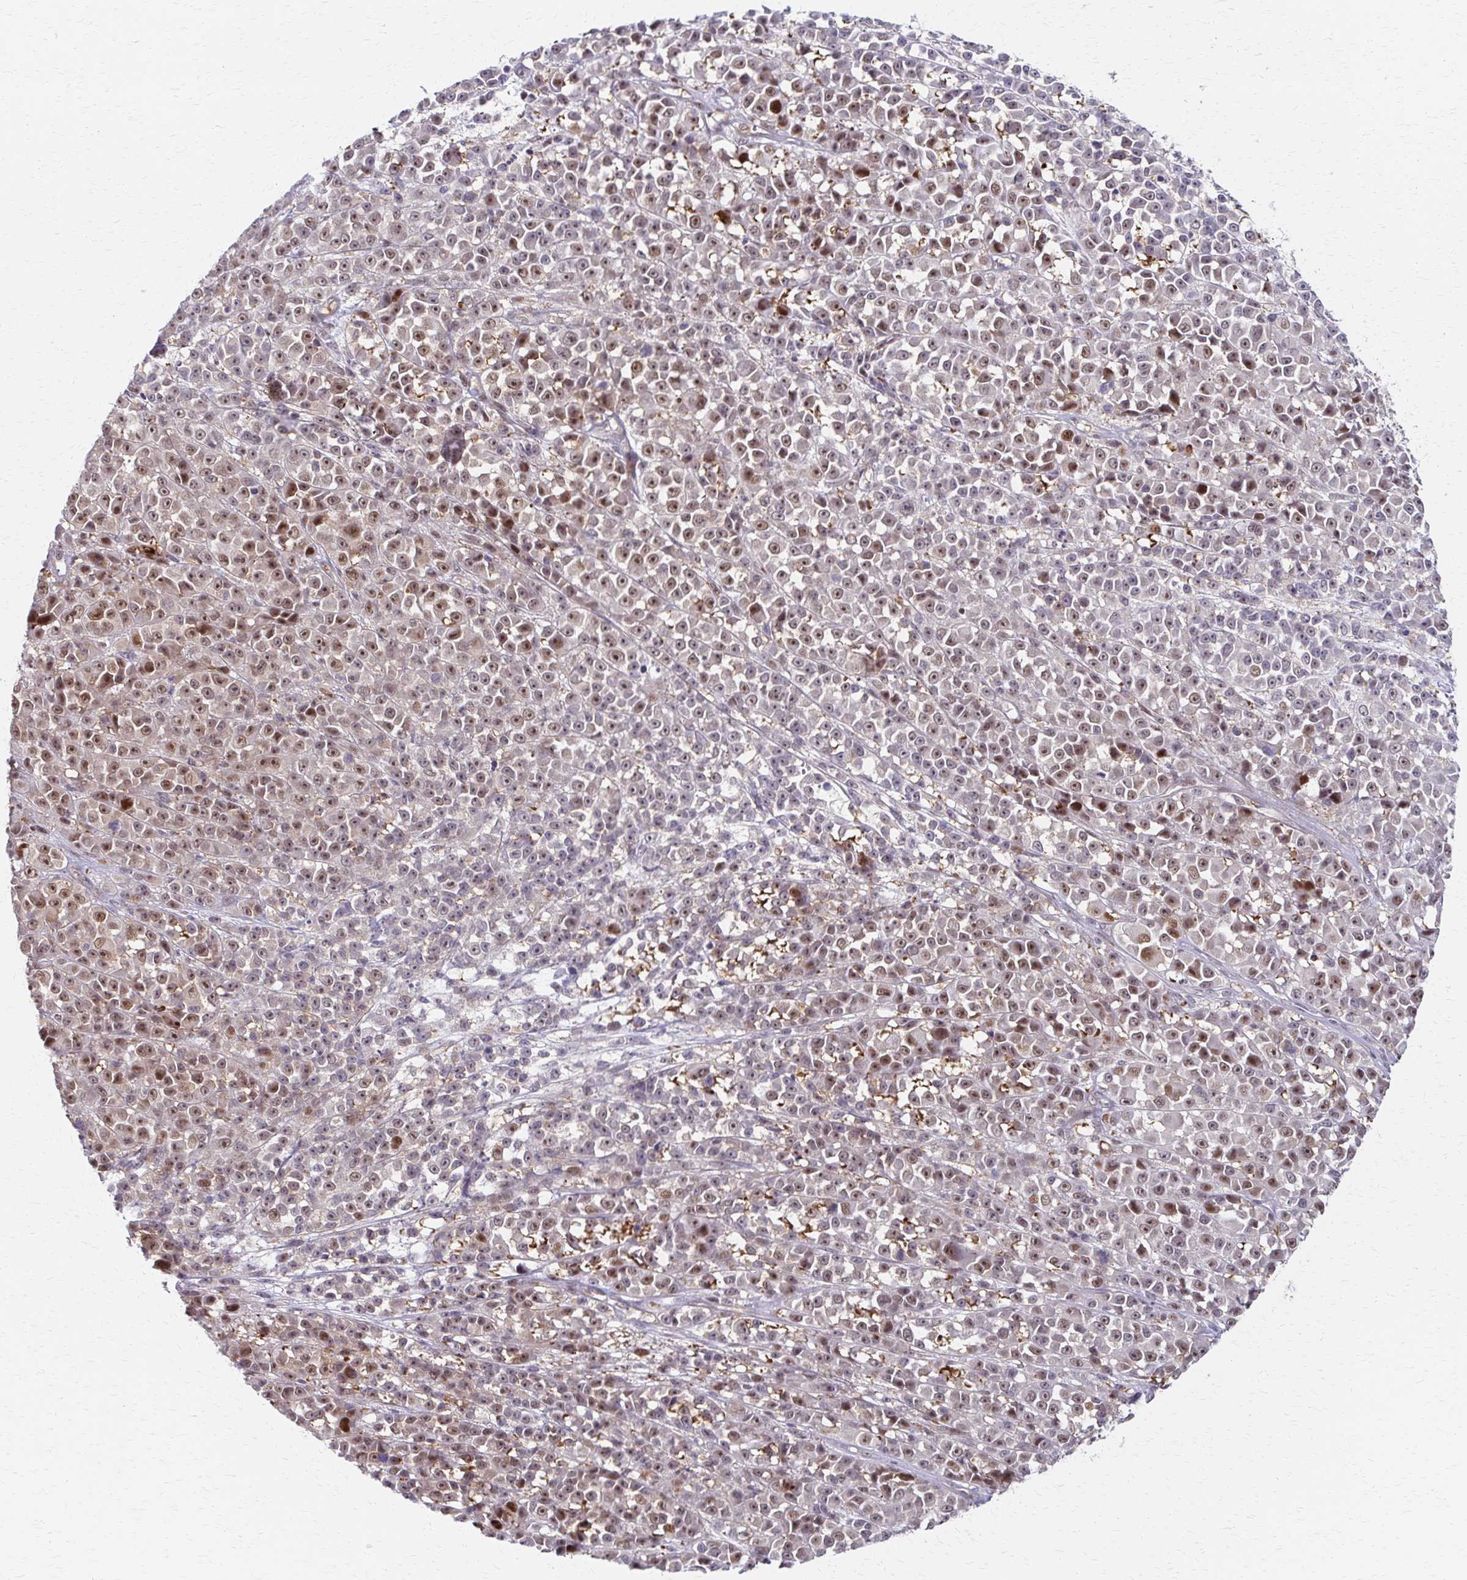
{"staining": {"intensity": "moderate", "quantity": ">75%", "location": "nuclear"}, "tissue": "melanoma", "cell_type": "Tumor cells", "image_type": "cancer", "snomed": [{"axis": "morphology", "description": "Malignant melanoma, NOS"}, {"axis": "topography", "description": "Skin"}, {"axis": "topography", "description": "Skin of back"}], "caption": "Human malignant melanoma stained with a protein marker exhibits moderate staining in tumor cells.", "gene": "PSMD7", "patient": {"sex": "male", "age": 91}}